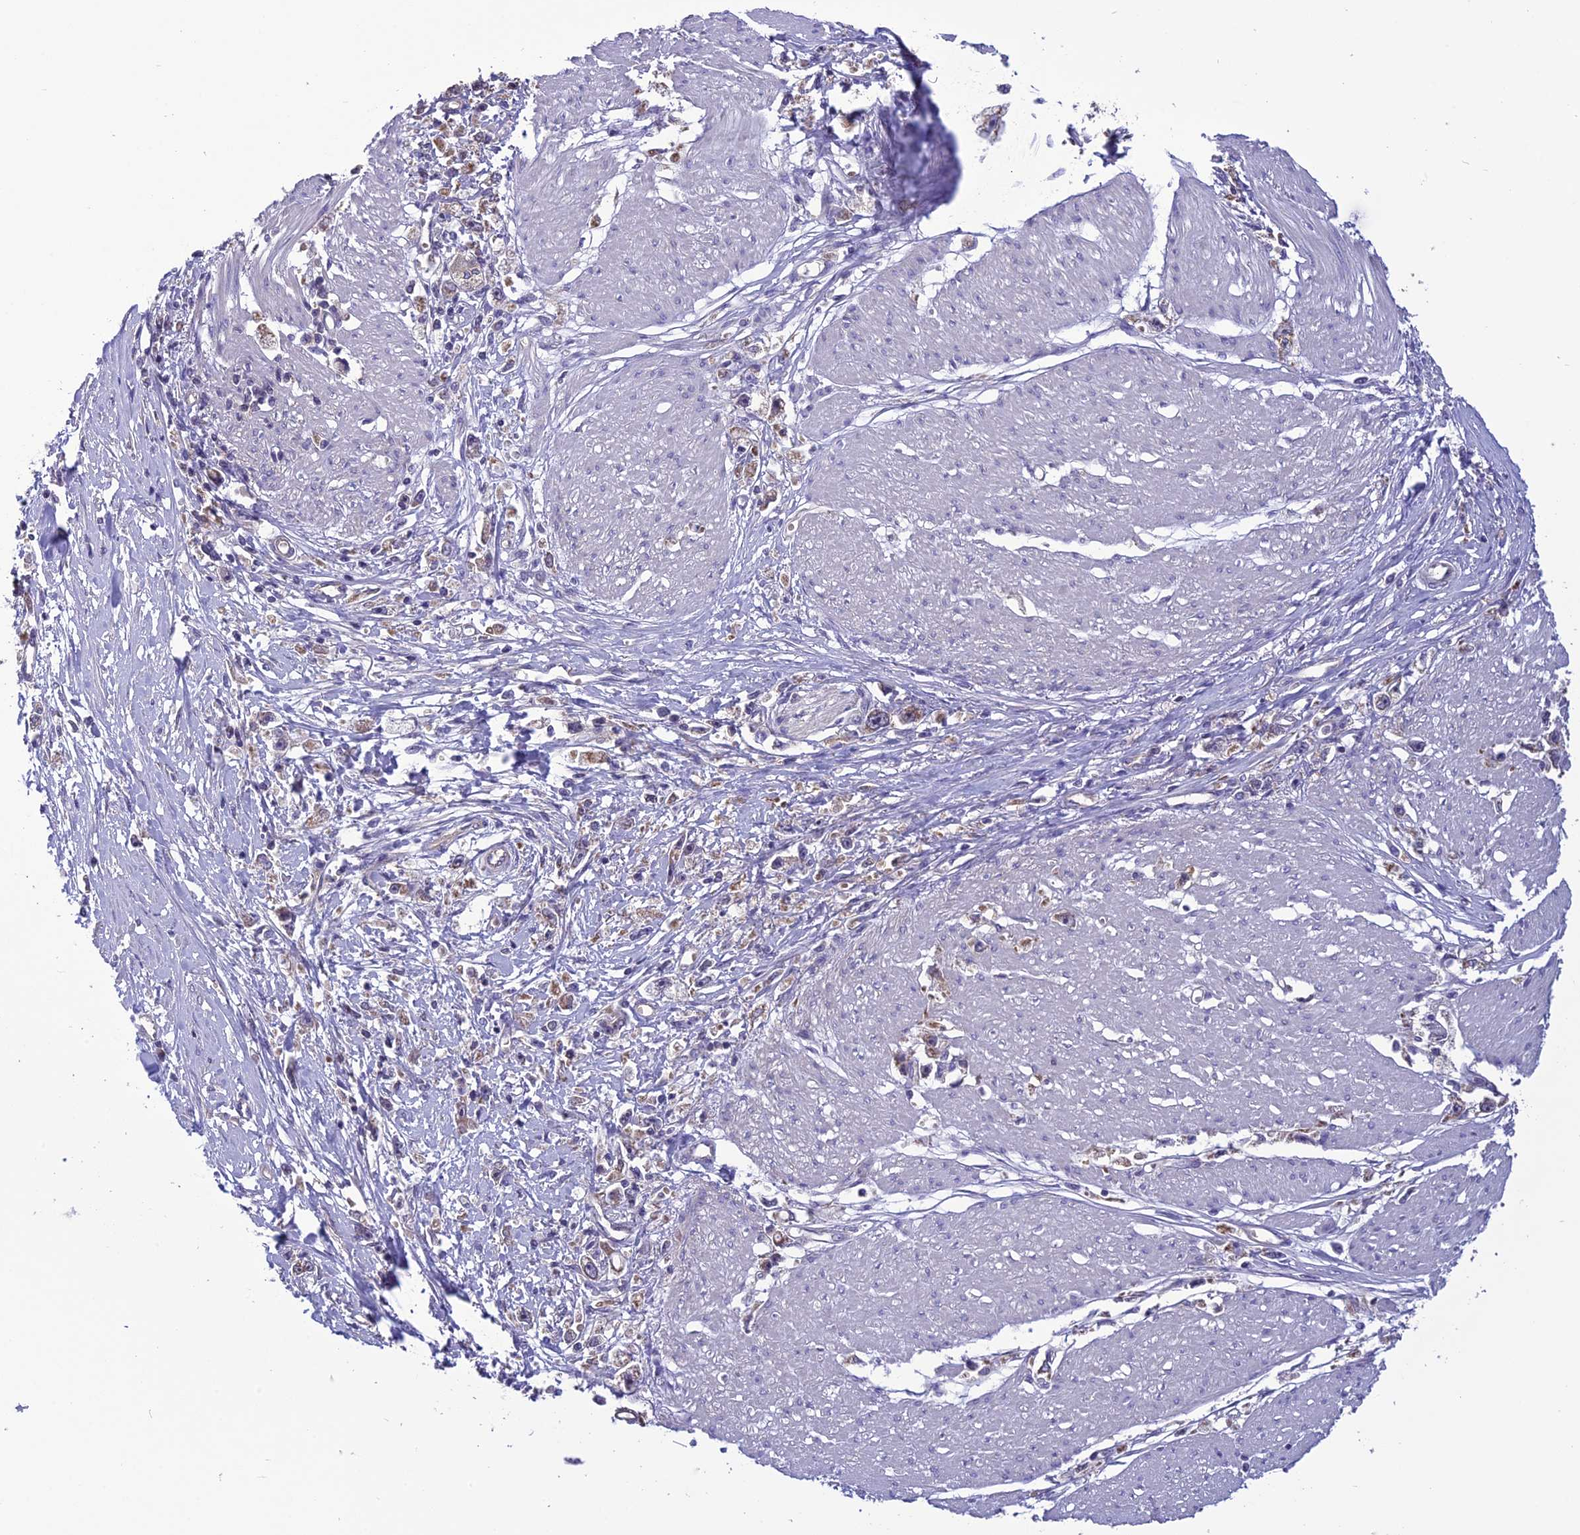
{"staining": {"intensity": "weak", "quantity": "<25%", "location": "cytoplasmic/membranous"}, "tissue": "stomach cancer", "cell_type": "Tumor cells", "image_type": "cancer", "snomed": [{"axis": "morphology", "description": "Adenocarcinoma, NOS"}, {"axis": "topography", "description": "Stomach"}], "caption": "Protein analysis of stomach cancer (adenocarcinoma) shows no significant staining in tumor cells.", "gene": "PSMF1", "patient": {"sex": "female", "age": 59}}